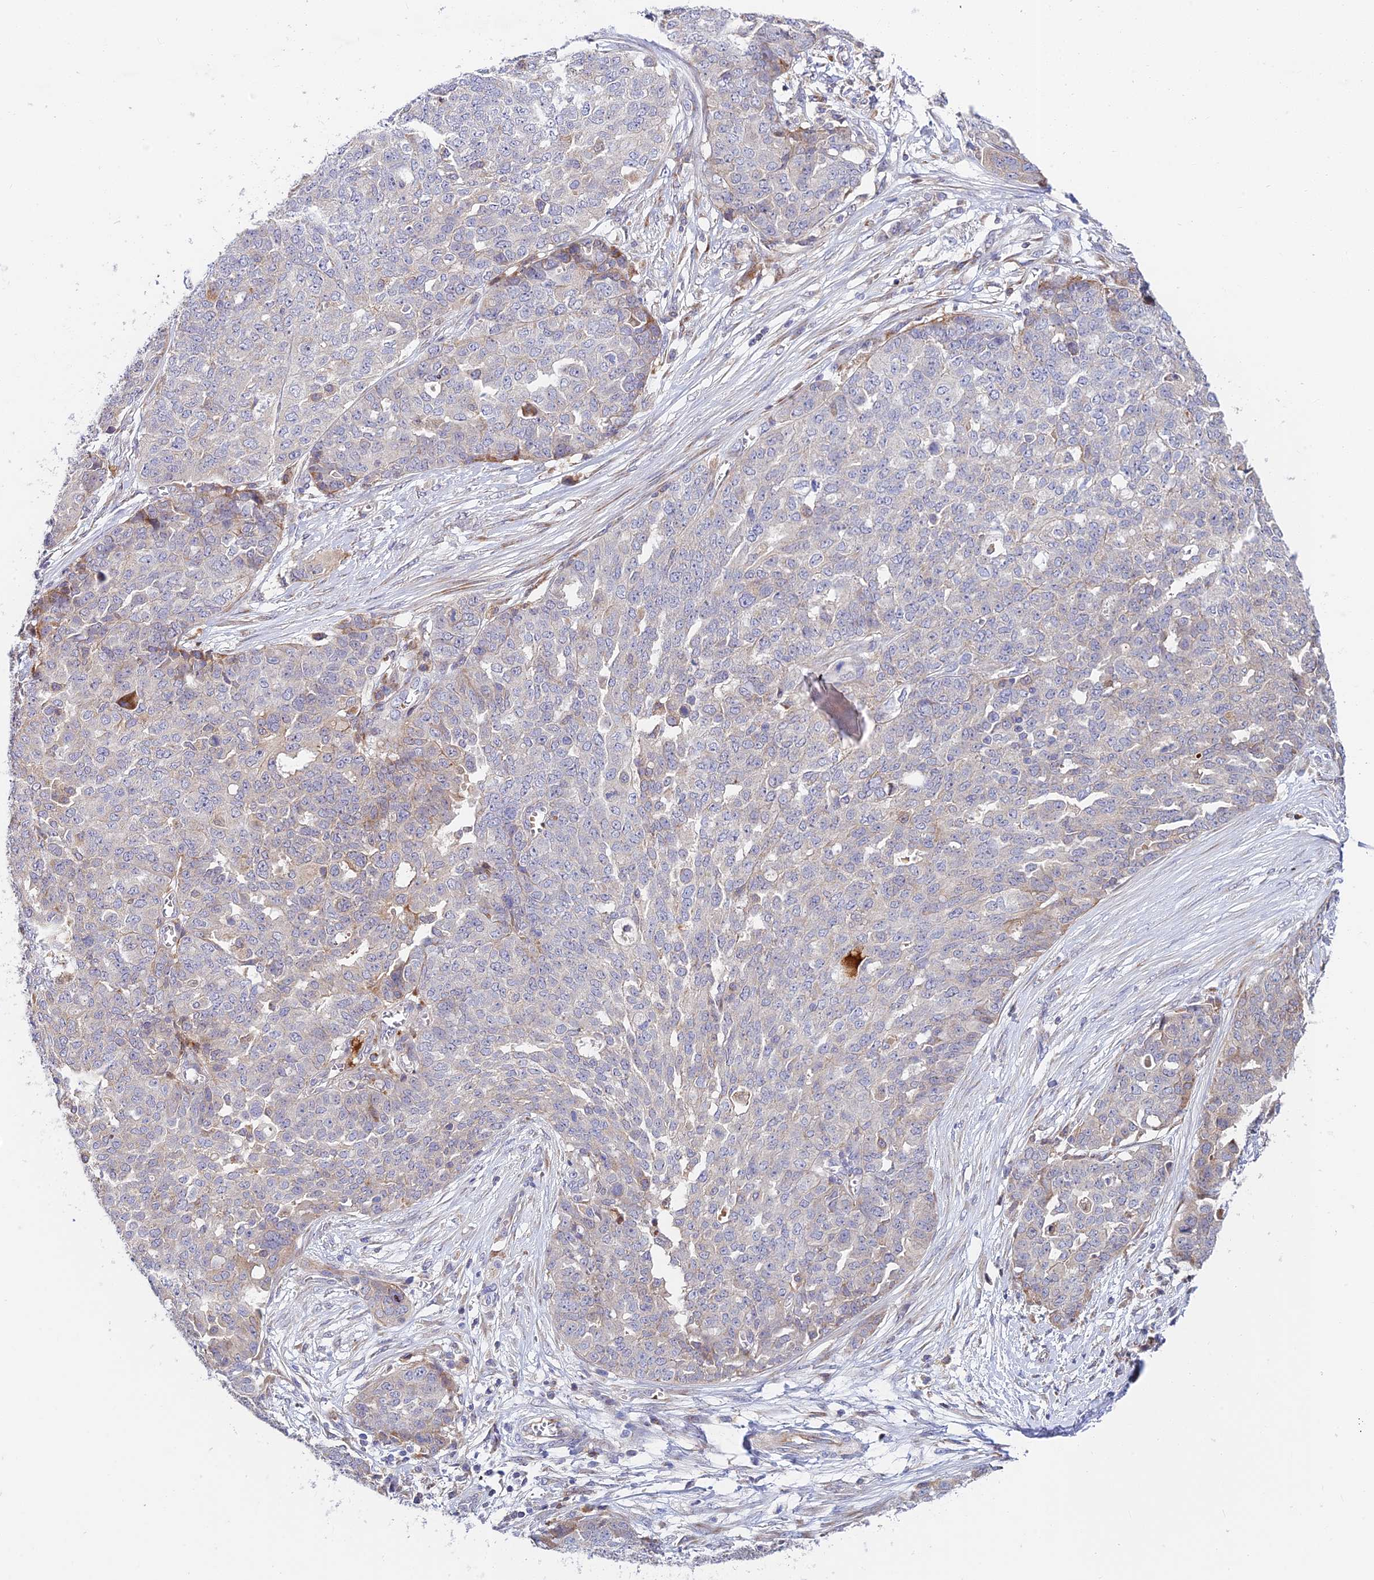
{"staining": {"intensity": "negative", "quantity": "none", "location": "none"}, "tissue": "ovarian cancer", "cell_type": "Tumor cells", "image_type": "cancer", "snomed": [{"axis": "morphology", "description": "Cystadenocarcinoma, serous, NOS"}, {"axis": "topography", "description": "Soft tissue"}, {"axis": "topography", "description": "Ovary"}], "caption": "A high-resolution photomicrograph shows immunohistochemistry staining of serous cystadenocarcinoma (ovarian), which reveals no significant expression in tumor cells.", "gene": "FUOM", "patient": {"sex": "female", "age": 57}}